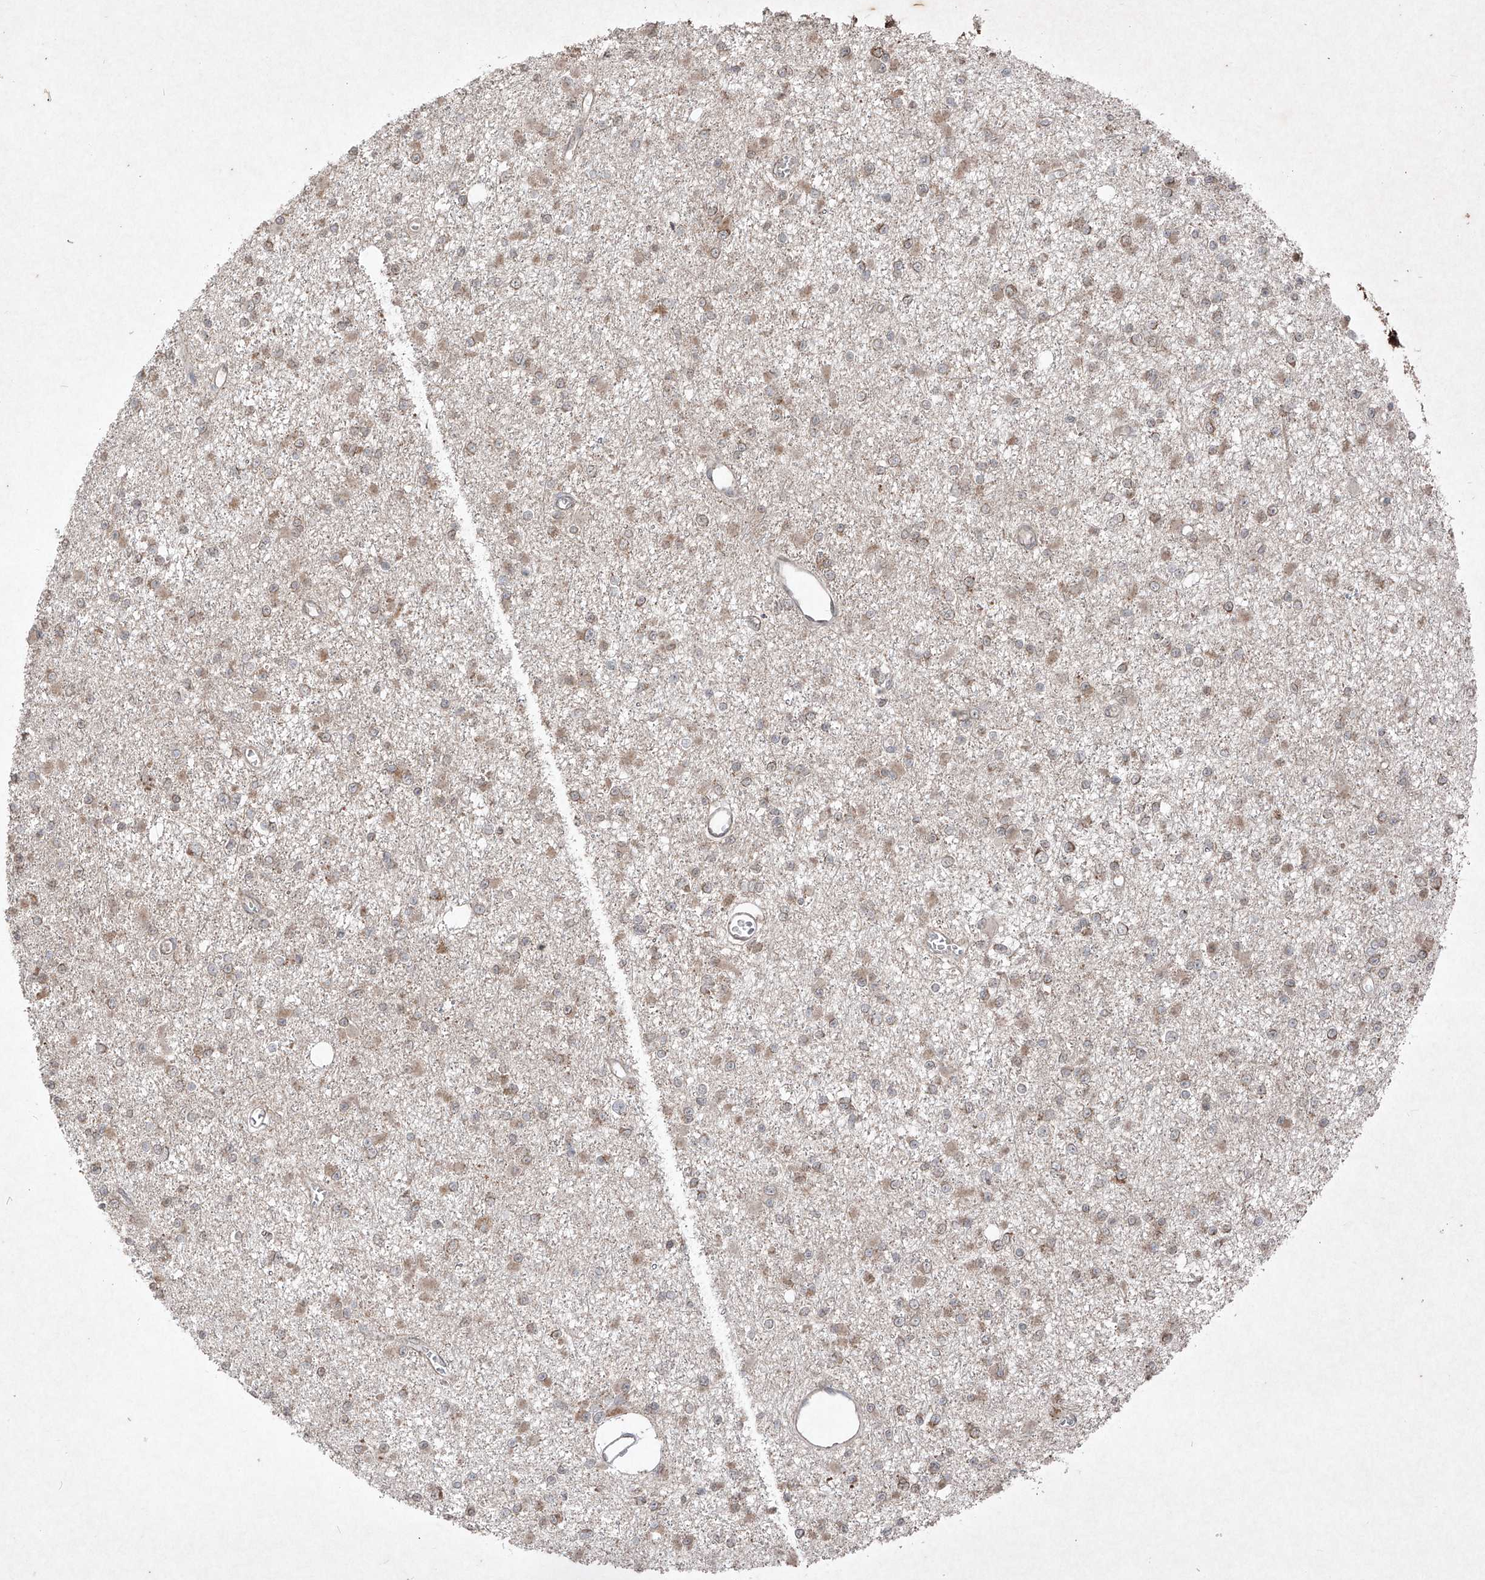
{"staining": {"intensity": "weak", "quantity": "25%-75%", "location": "cytoplasmic/membranous"}, "tissue": "glioma", "cell_type": "Tumor cells", "image_type": "cancer", "snomed": [{"axis": "morphology", "description": "Glioma, malignant, Low grade"}, {"axis": "topography", "description": "Brain"}], "caption": "Glioma was stained to show a protein in brown. There is low levels of weak cytoplasmic/membranous staining in about 25%-75% of tumor cells.", "gene": "ABCD3", "patient": {"sex": "female", "age": 22}}